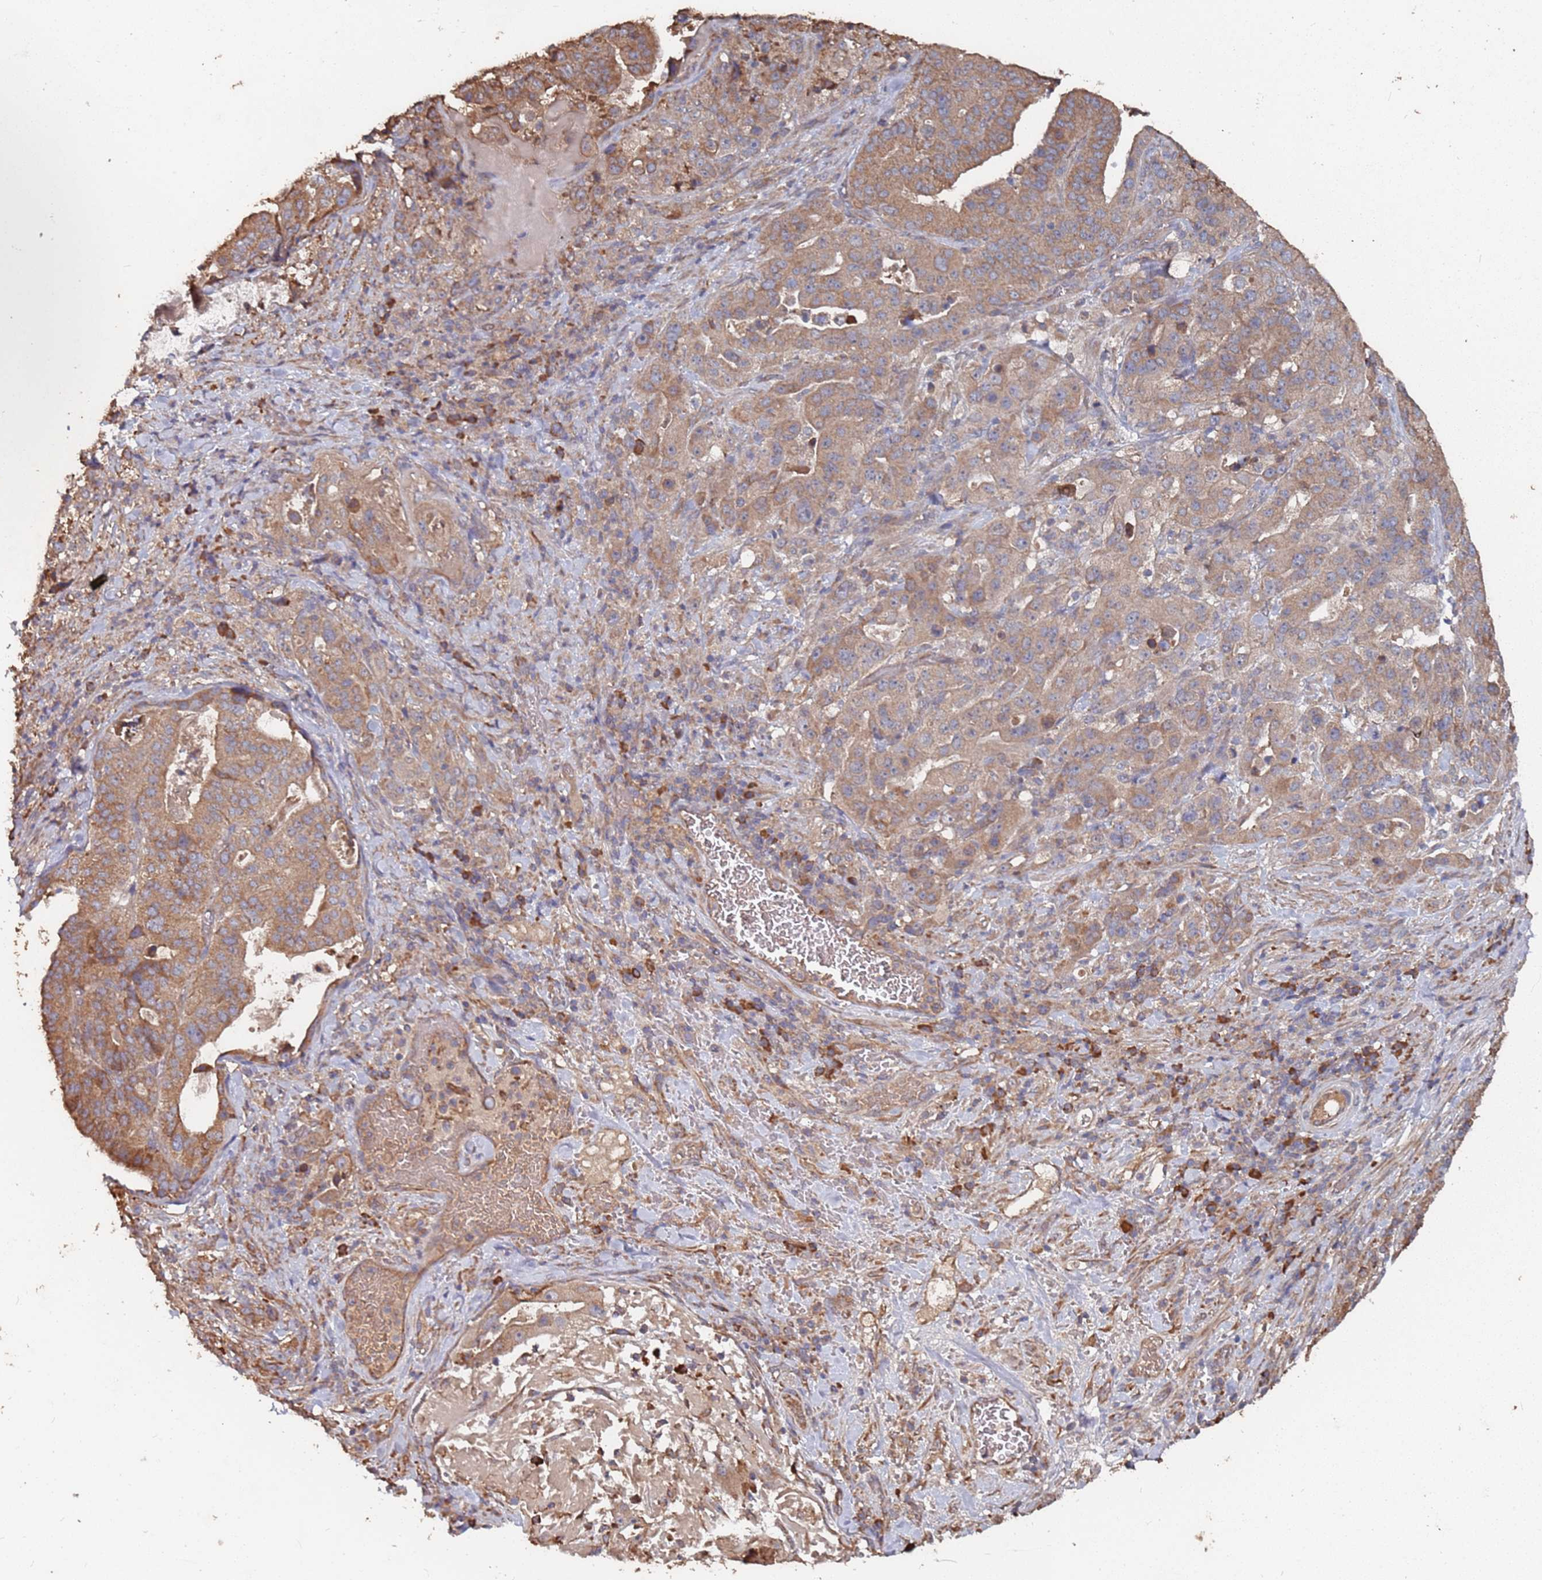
{"staining": {"intensity": "moderate", "quantity": ">75%", "location": "cytoplasmic/membranous"}, "tissue": "stomach cancer", "cell_type": "Tumor cells", "image_type": "cancer", "snomed": [{"axis": "morphology", "description": "Adenocarcinoma, NOS"}, {"axis": "topography", "description": "Stomach"}], "caption": "Protein staining of stomach cancer (adenocarcinoma) tissue exhibits moderate cytoplasmic/membranous expression in approximately >75% of tumor cells. (IHC, brightfield microscopy, high magnification).", "gene": "ATG5", "patient": {"sex": "male", "age": 48}}